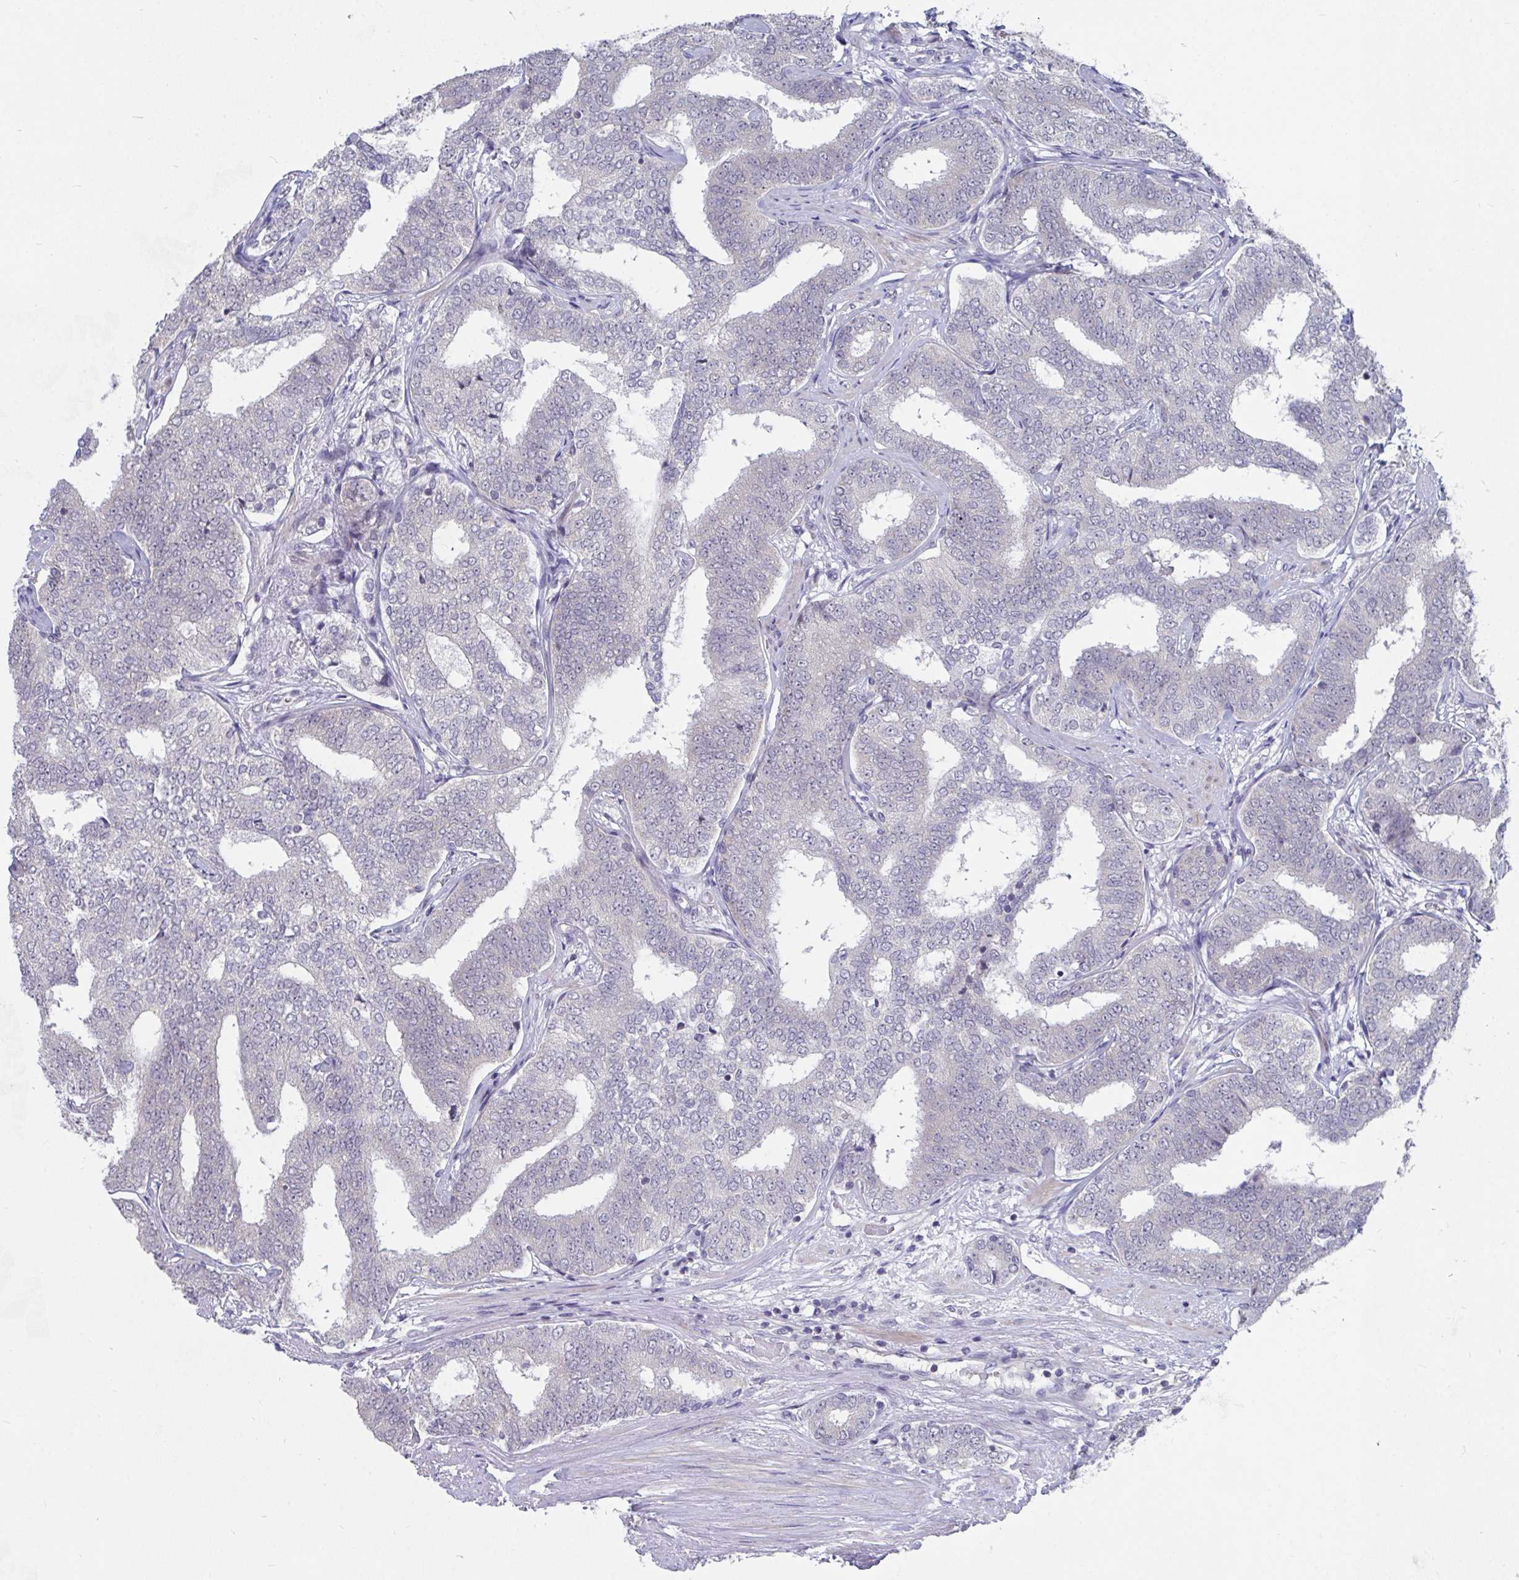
{"staining": {"intensity": "negative", "quantity": "none", "location": "none"}, "tissue": "prostate cancer", "cell_type": "Tumor cells", "image_type": "cancer", "snomed": [{"axis": "morphology", "description": "Adenocarcinoma, High grade"}, {"axis": "topography", "description": "Prostate"}], "caption": "Adenocarcinoma (high-grade) (prostate) stained for a protein using IHC demonstrates no positivity tumor cells.", "gene": "FAM156B", "patient": {"sex": "male", "age": 72}}